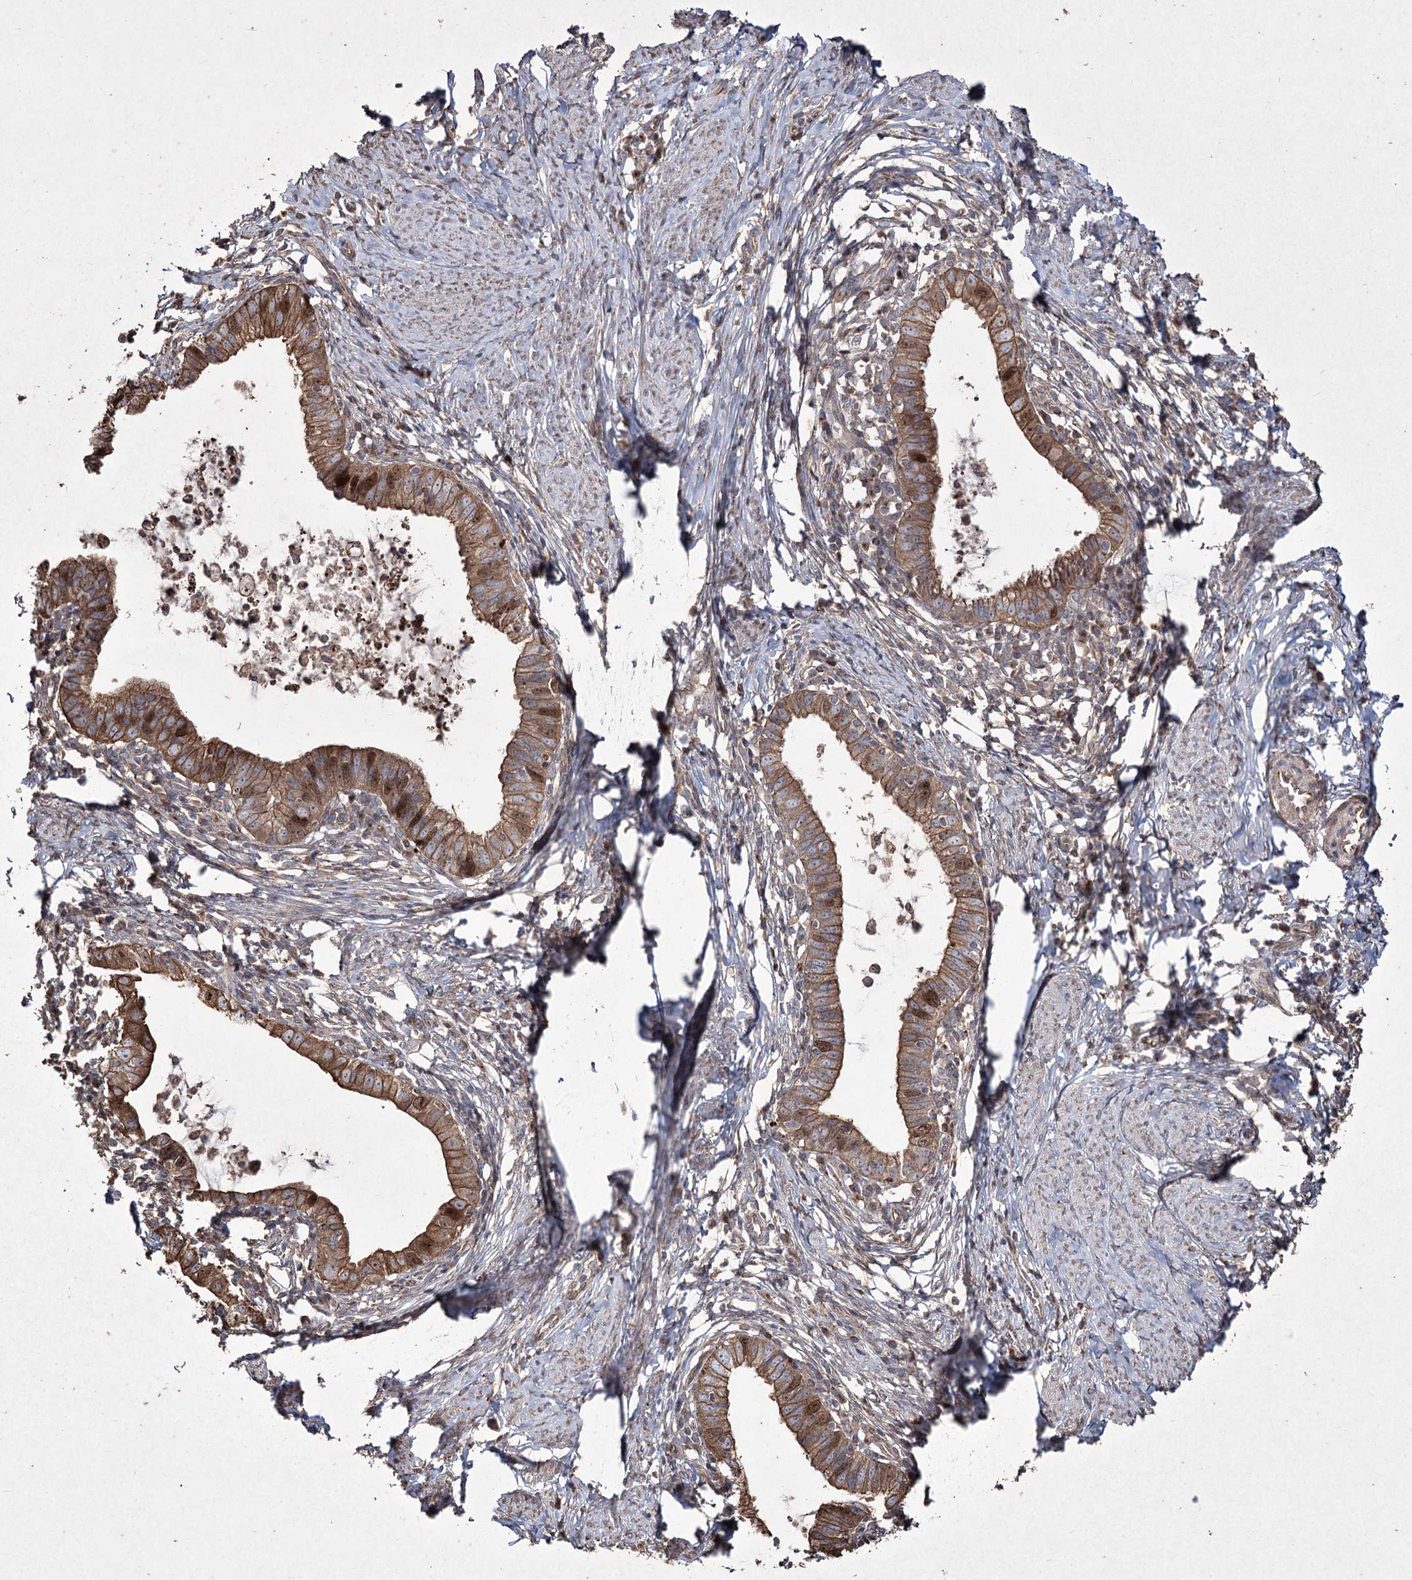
{"staining": {"intensity": "moderate", "quantity": ">75%", "location": "cytoplasmic/membranous,nuclear"}, "tissue": "cervical cancer", "cell_type": "Tumor cells", "image_type": "cancer", "snomed": [{"axis": "morphology", "description": "Adenocarcinoma, NOS"}, {"axis": "topography", "description": "Cervix"}], "caption": "Human adenocarcinoma (cervical) stained for a protein (brown) reveals moderate cytoplasmic/membranous and nuclear positive staining in approximately >75% of tumor cells.", "gene": "PRC1", "patient": {"sex": "female", "age": 36}}